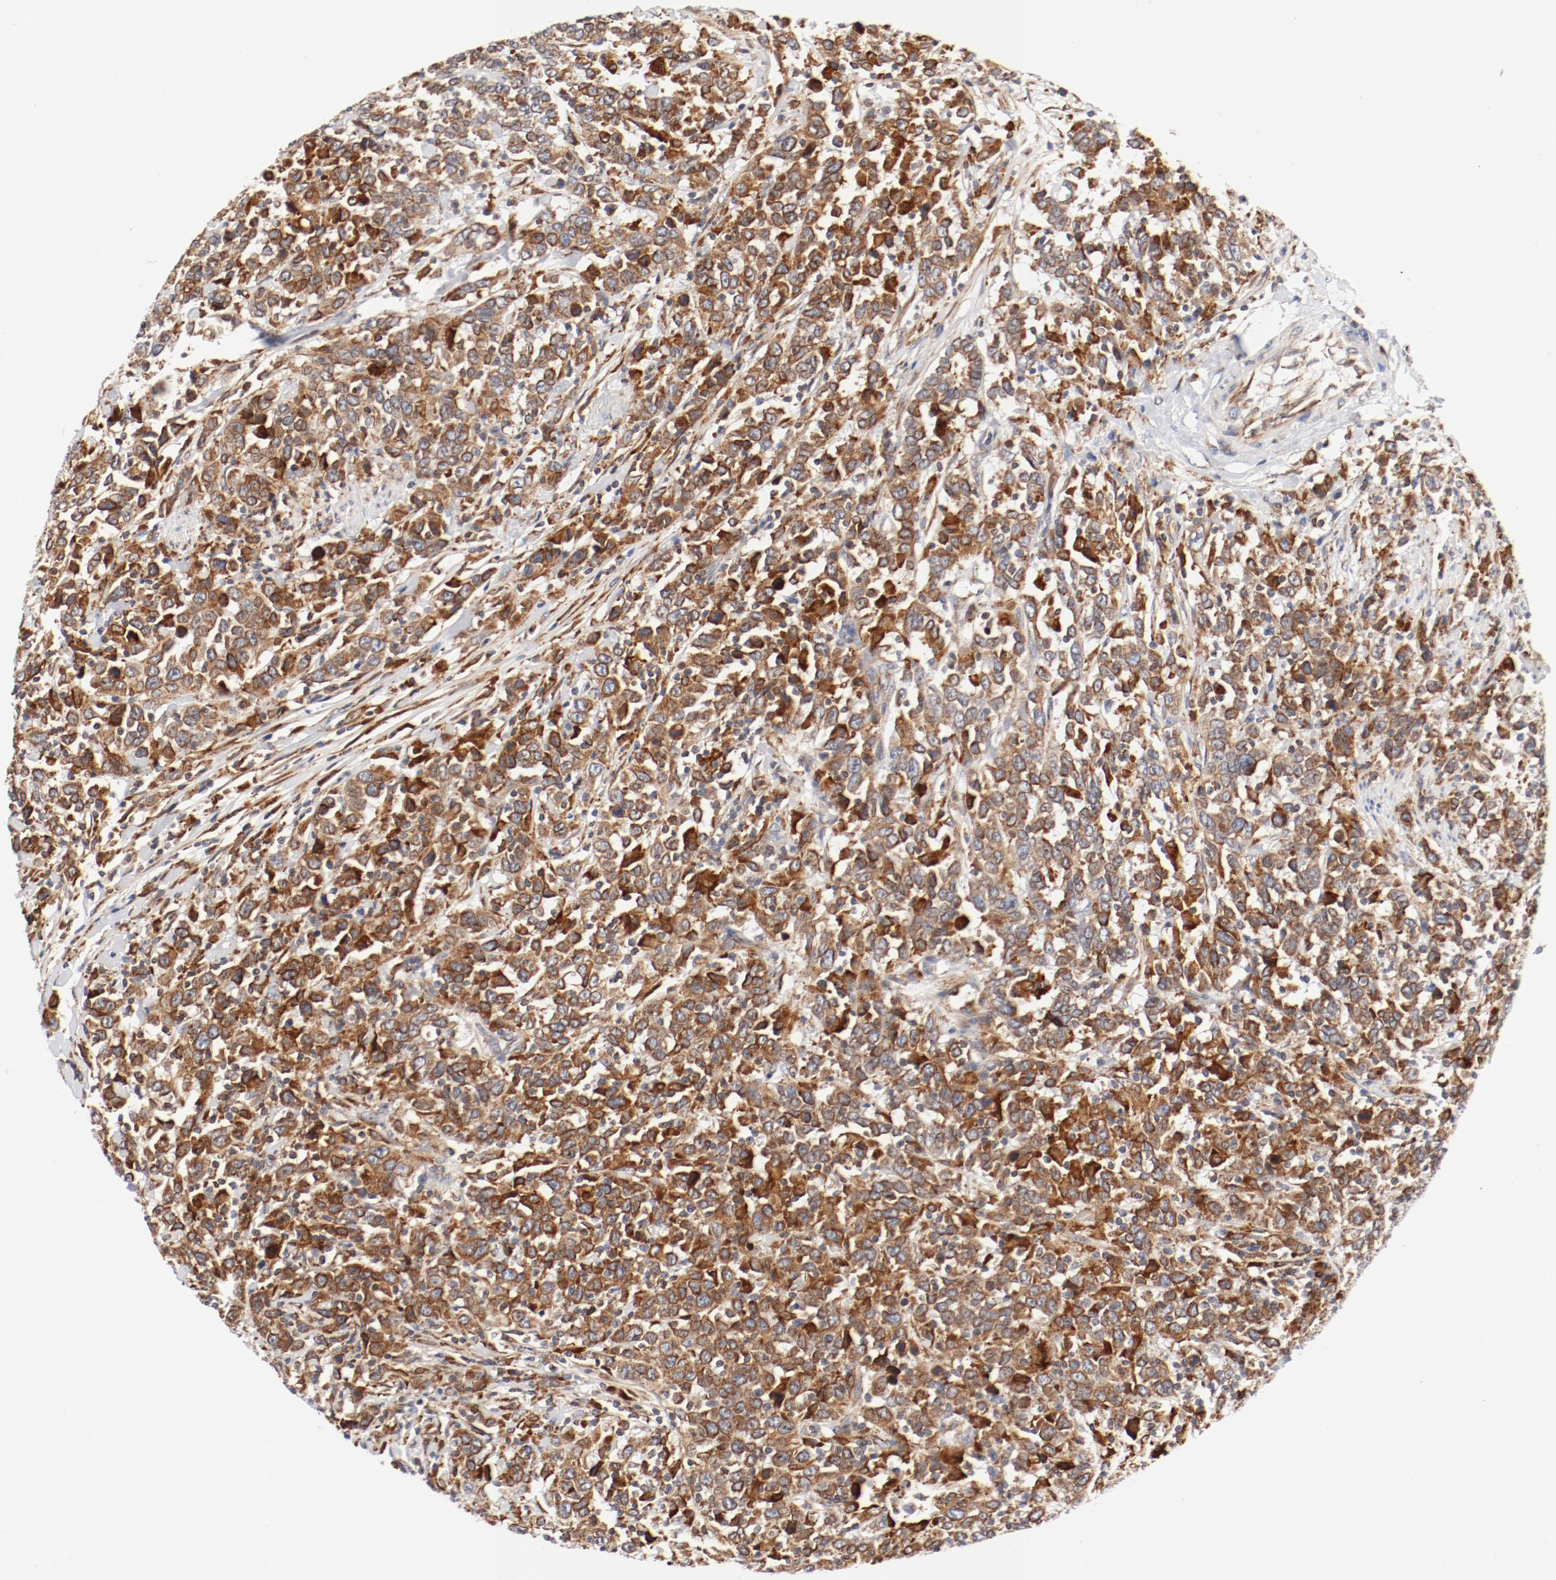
{"staining": {"intensity": "strong", "quantity": ">75%", "location": "cytoplasmic/membranous"}, "tissue": "urothelial cancer", "cell_type": "Tumor cells", "image_type": "cancer", "snomed": [{"axis": "morphology", "description": "Urothelial carcinoma, High grade"}, {"axis": "topography", "description": "Urinary bladder"}], "caption": "Protein expression analysis of human urothelial carcinoma (high-grade) reveals strong cytoplasmic/membranous positivity in about >75% of tumor cells. The staining was performed using DAB (3,3'-diaminobenzidine) to visualize the protein expression in brown, while the nuclei were stained in blue with hematoxylin (Magnification: 20x).", "gene": "PDPK1", "patient": {"sex": "male", "age": 61}}